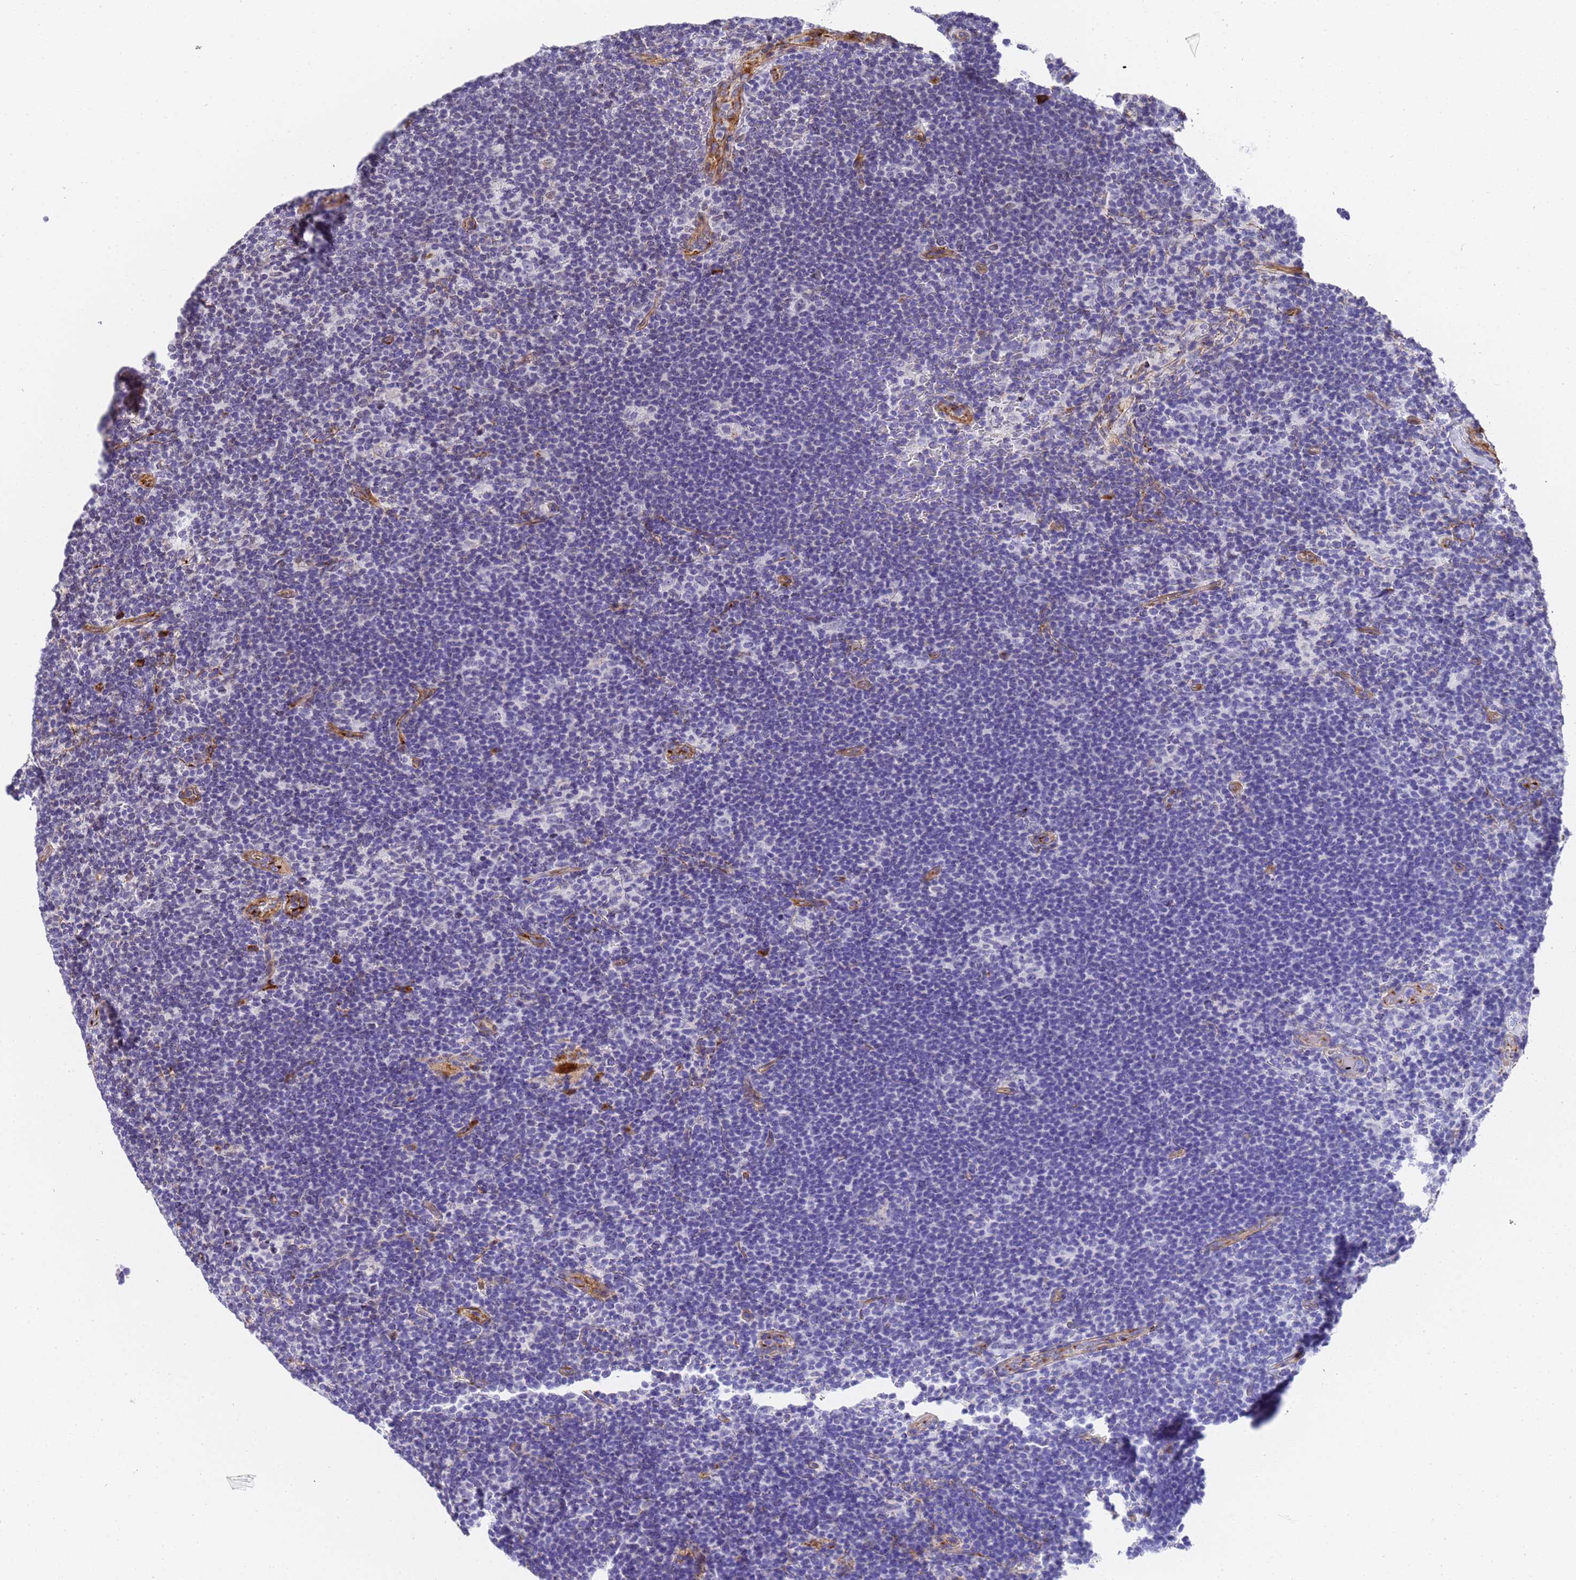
{"staining": {"intensity": "negative", "quantity": "none", "location": "none"}, "tissue": "lymphoma", "cell_type": "Tumor cells", "image_type": "cancer", "snomed": [{"axis": "morphology", "description": "Hodgkin's disease, NOS"}, {"axis": "topography", "description": "Lymph node"}], "caption": "A micrograph of human Hodgkin's disease is negative for staining in tumor cells. Brightfield microscopy of immunohistochemistry (IHC) stained with DAB (brown) and hematoxylin (blue), captured at high magnification.", "gene": "IGFBP7", "patient": {"sex": "female", "age": 57}}